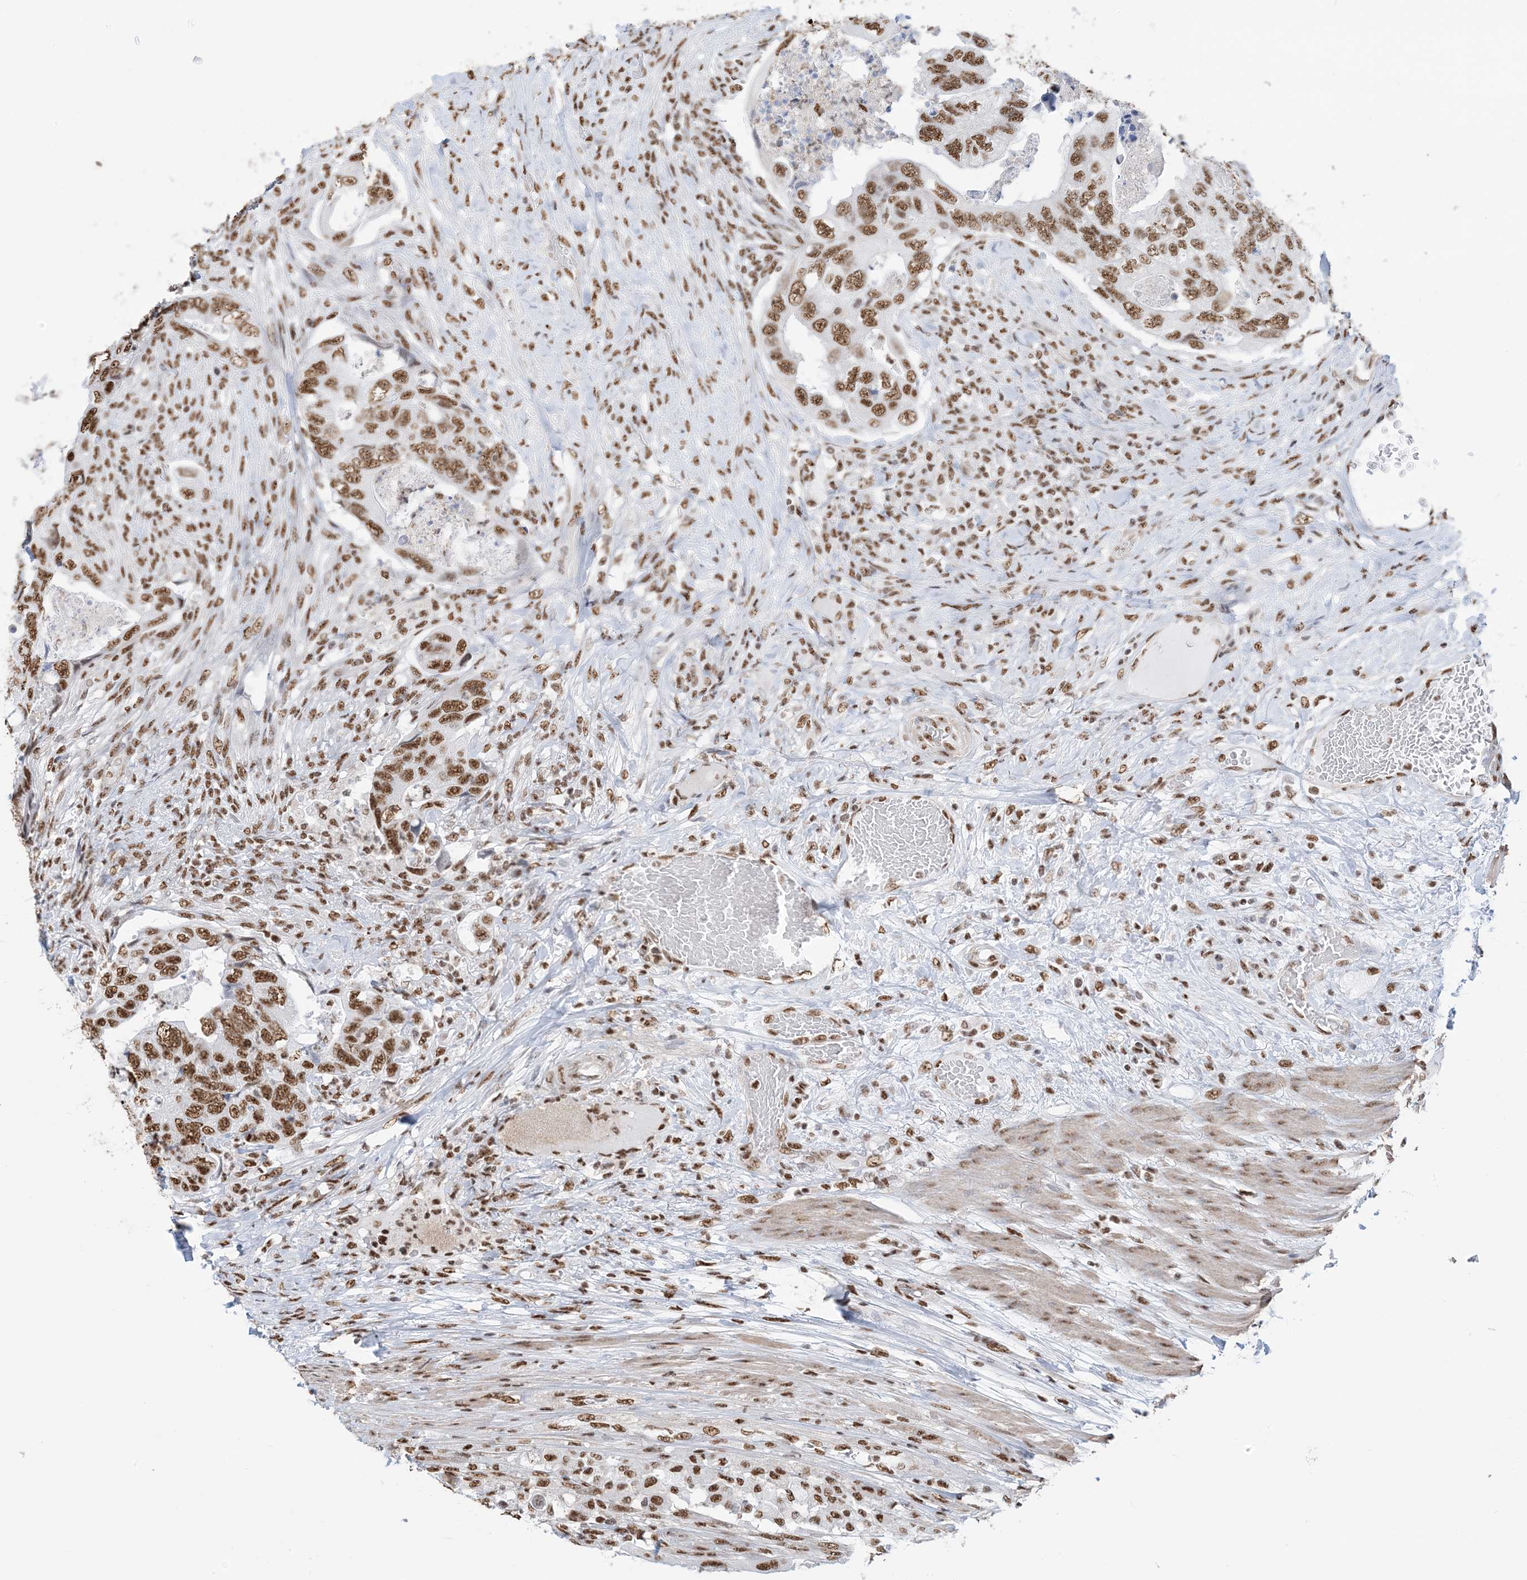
{"staining": {"intensity": "strong", "quantity": ">75%", "location": "nuclear"}, "tissue": "colorectal cancer", "cell_type": "Tumor cells", "image_type": "cancer", "snomed": [{"axis": "morphology", "description": "Adenocarcinoma, NOS"}, {"axis": "topography", "description": "Rectum"}], "caption": "The image shows immunohistochemical staining of colorectal adenocarcinoma. There is strong nuclear staining is appreciated in about >75% of tumor cells.", "gene": "ZNF792", "patient": {"sex": "male", "age": 63}}